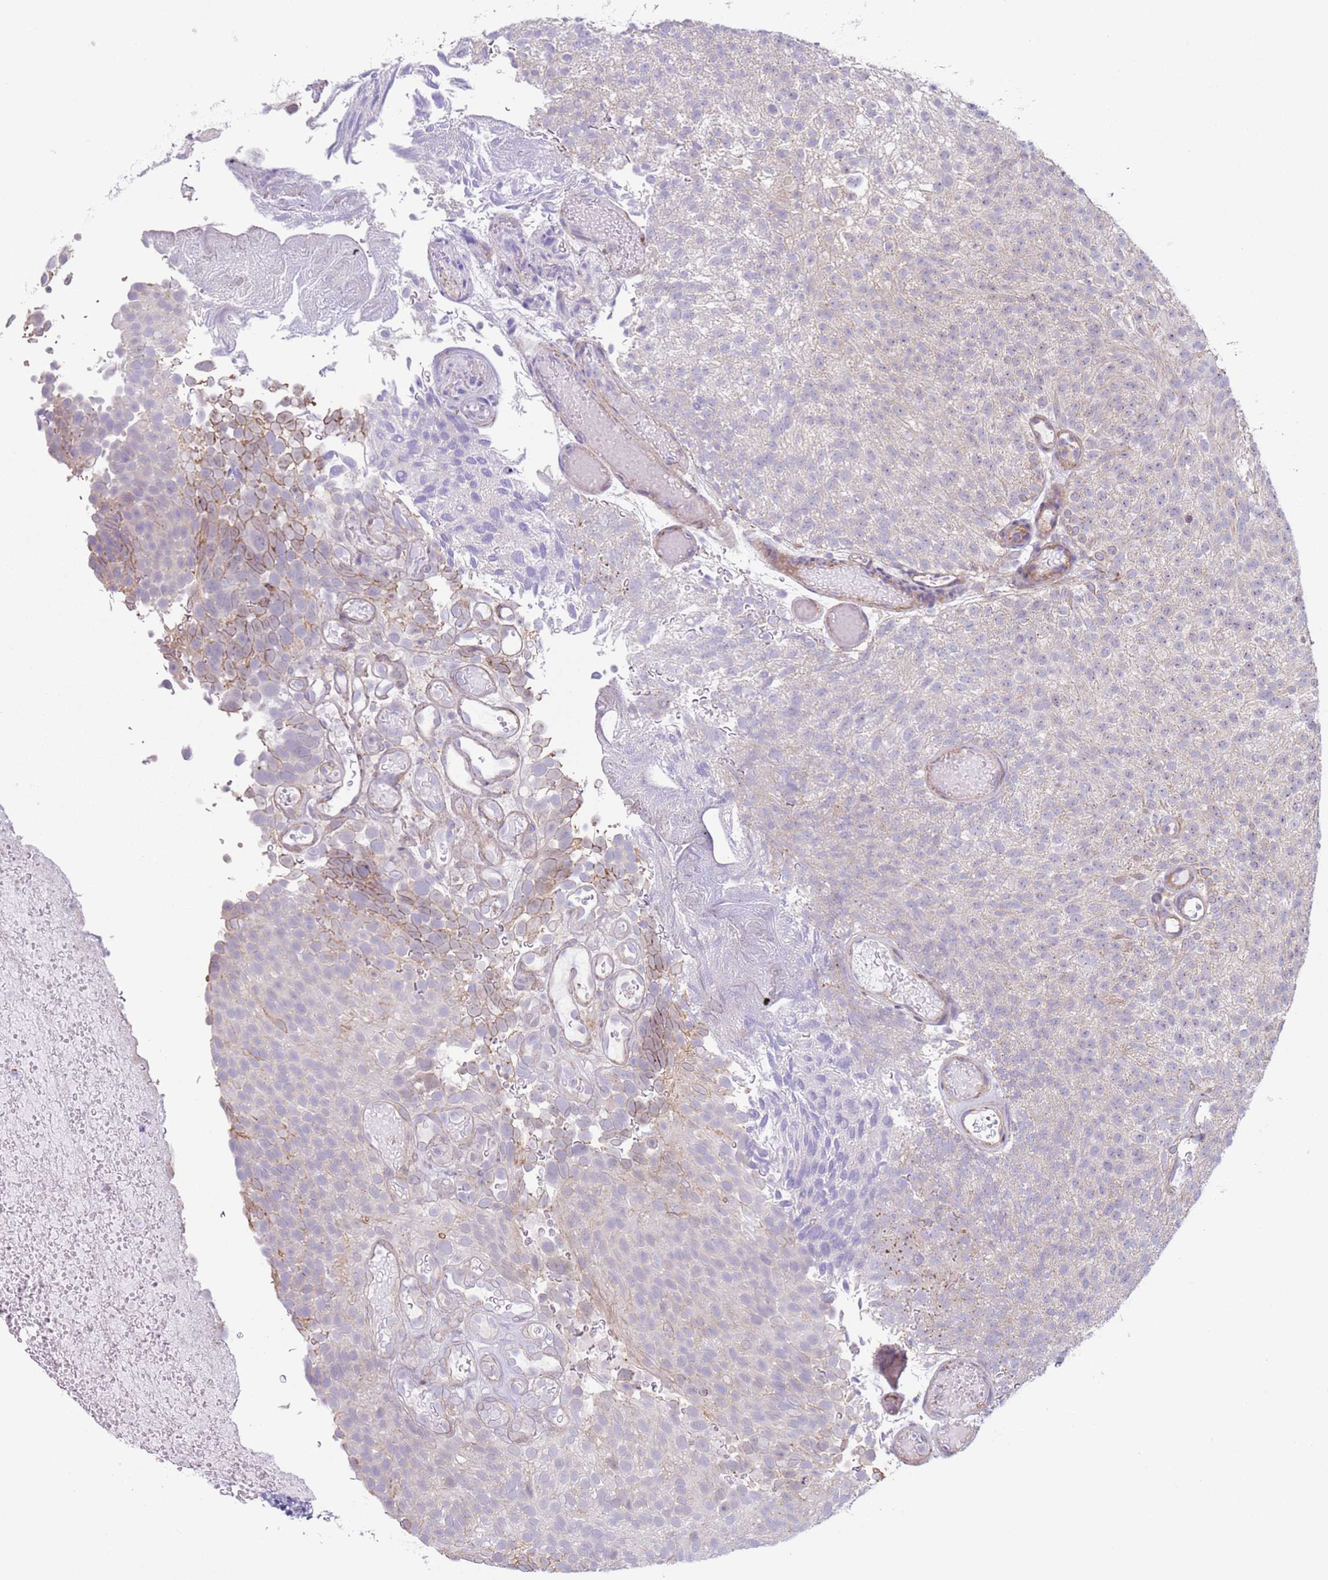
{"staining": {"intensity": "negative", "quantity": "none", "location": "none"}, "tissue": "urothelial cancer", "cell_type": "Tumor cells", "image_type": "cancer", "snomed": [{"axis": "morphology", "description": "Urothelial carcinoma, Low grade"}, {"axis": "topography", "description": "Urinary bladder"}], "caption": "The immunohistochemistry (IHC) photomicrograph has no significant positivity in tumor cells of low-grade urothelial carcinoma tissue. (Brightfield microscopy of DAB (3,3'-diaminobenzidine) IHC at high magnification).", "gene": "HEATR1", "patient": {"sex": "male", "age": 78}}